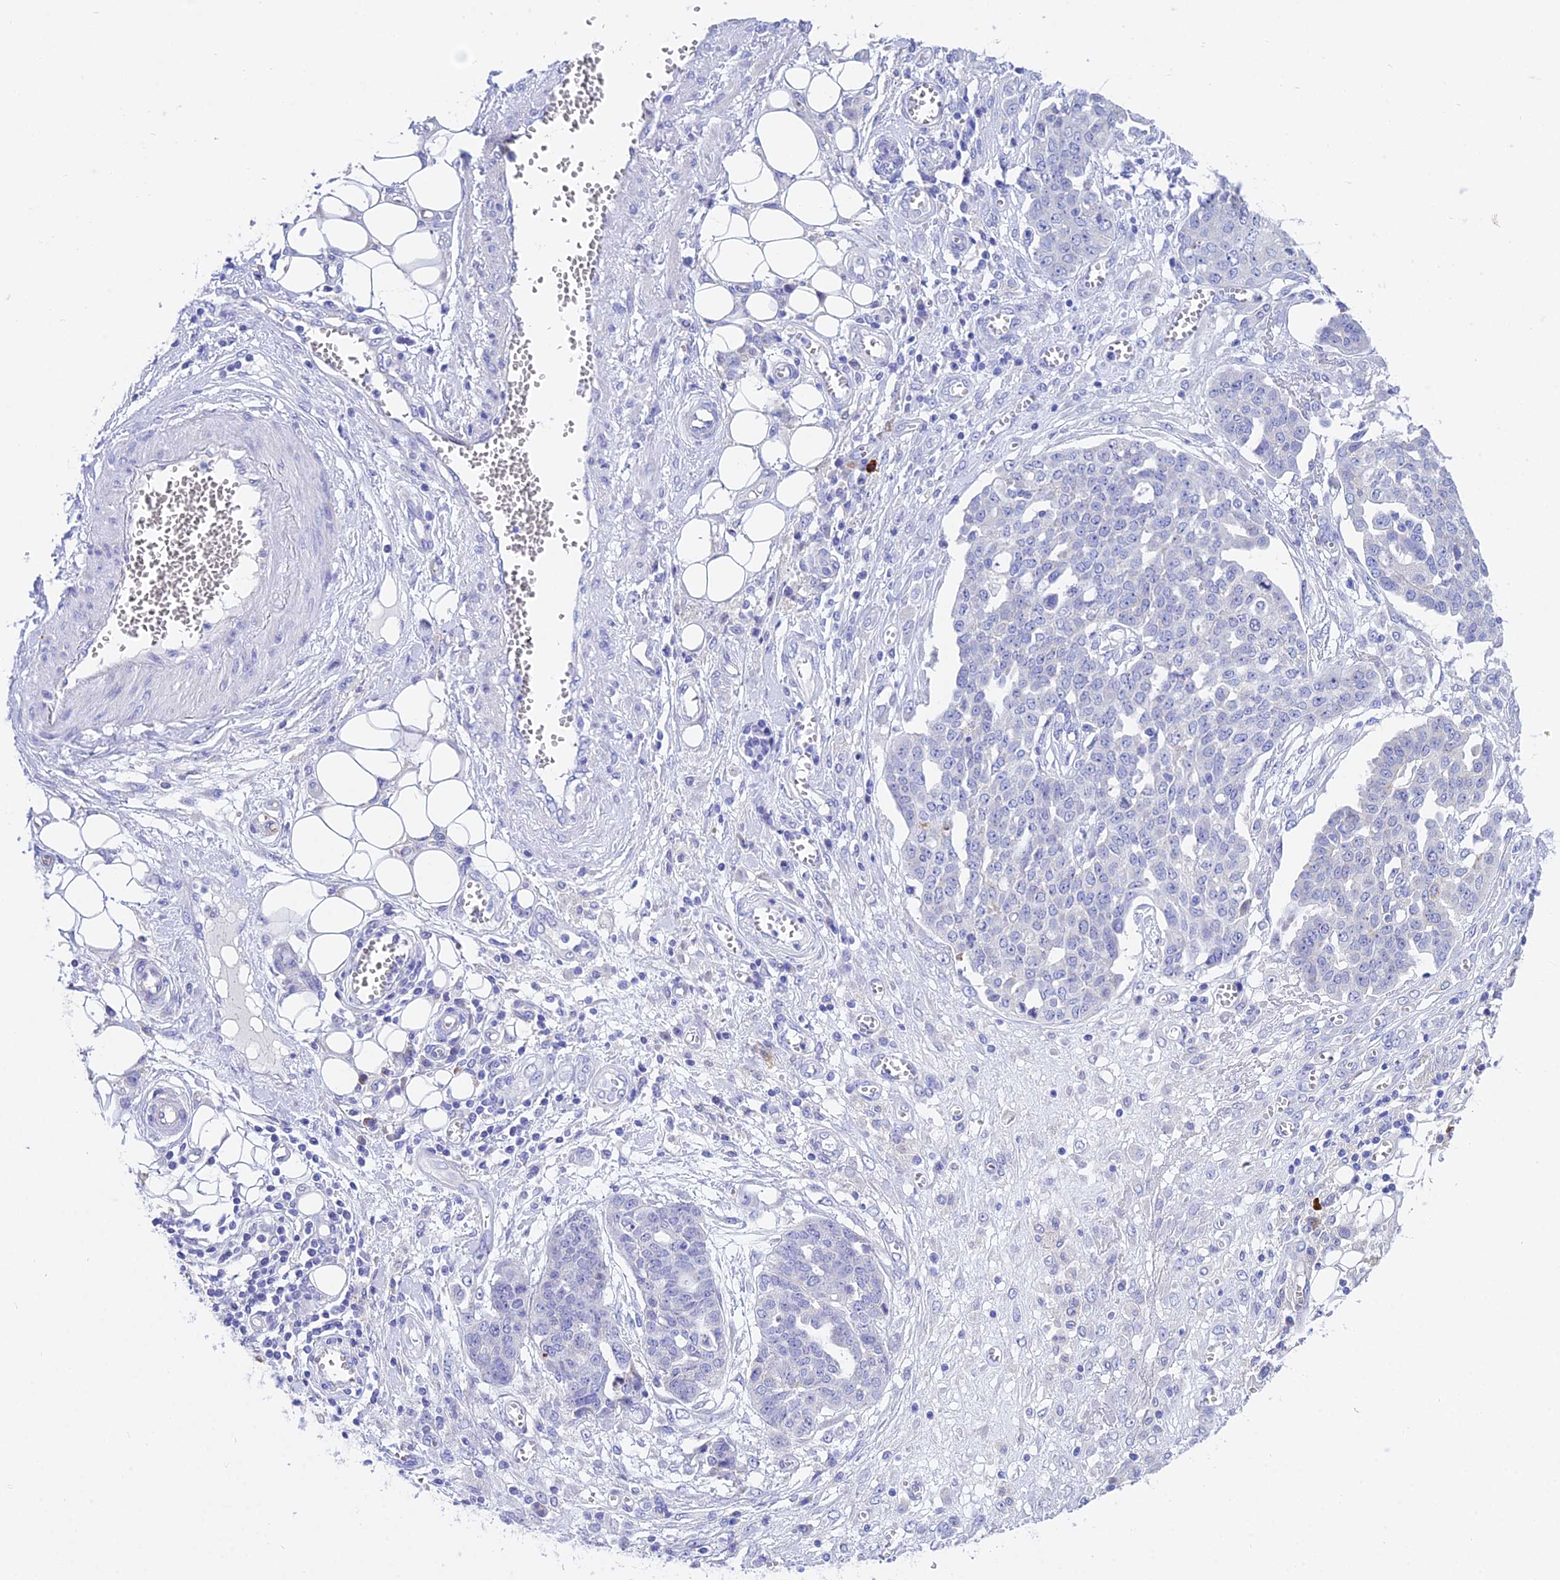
{"staining": {"intensity": "negative", "quantity": "none", "location": "none"}, "tissue": "ovarian cancer", "cell_type": "Tumor cells", "image_type": "cancer", "snomed": [{"axis": "morphology", "description": "Cystadenocarcinoma, serous, NOS"}, {"axis": "topography", "description": "Soft tissue"}, {"axis": "topography", "description": "Ovary"}], "caption": "A high-resolution micrograph shows immunohistochemistry (IHC) staining of serous cystadenocarcinoma (ovarian), which displays no significant positivity in tumor cells.", "gene": "CEP41", "patient": {"sex": "female", "age": 57}}